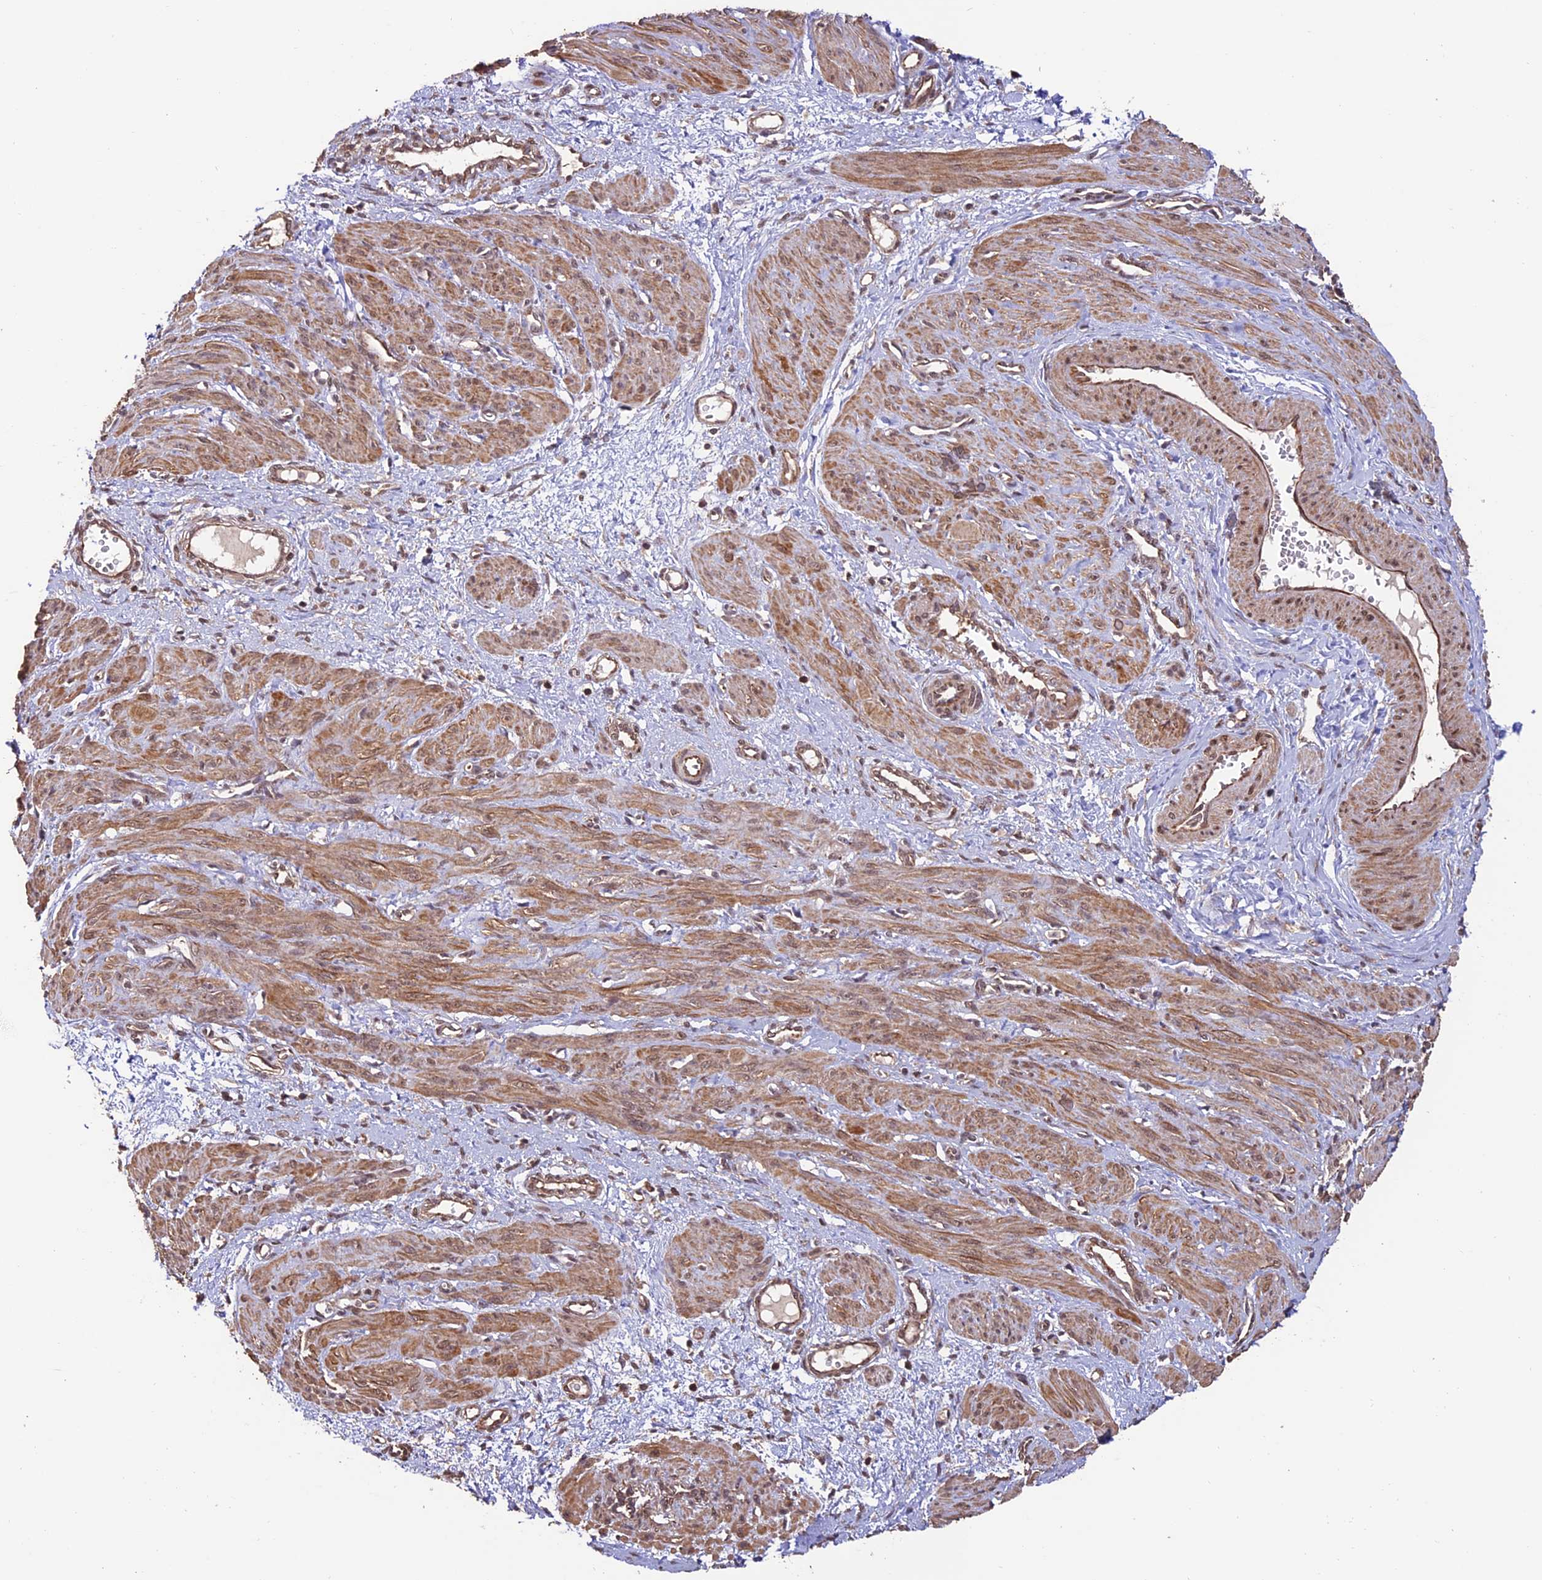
{"staining": {"intensity": "moderate", "quantity": ">75%", "location": "cytoplasmic/membranous"}, "tissue": "smooth muscle", "cell_type": "Smooth muscle cells", "image_type": "normal", "snomed": [{"axis": "morphology", "description": "Normal tissue, NOS"}, {"axis": "topography", "description": "Endometrium"}], "caption": "Immunohistochemical staining of normal human smooth muscle displays >75% levels of moderate cytoplasmic/membranous protein expression in about >75% of smooth muscle cells.", "gene": "CABIN1", "patient": {"sex": "female", "age": 33}}